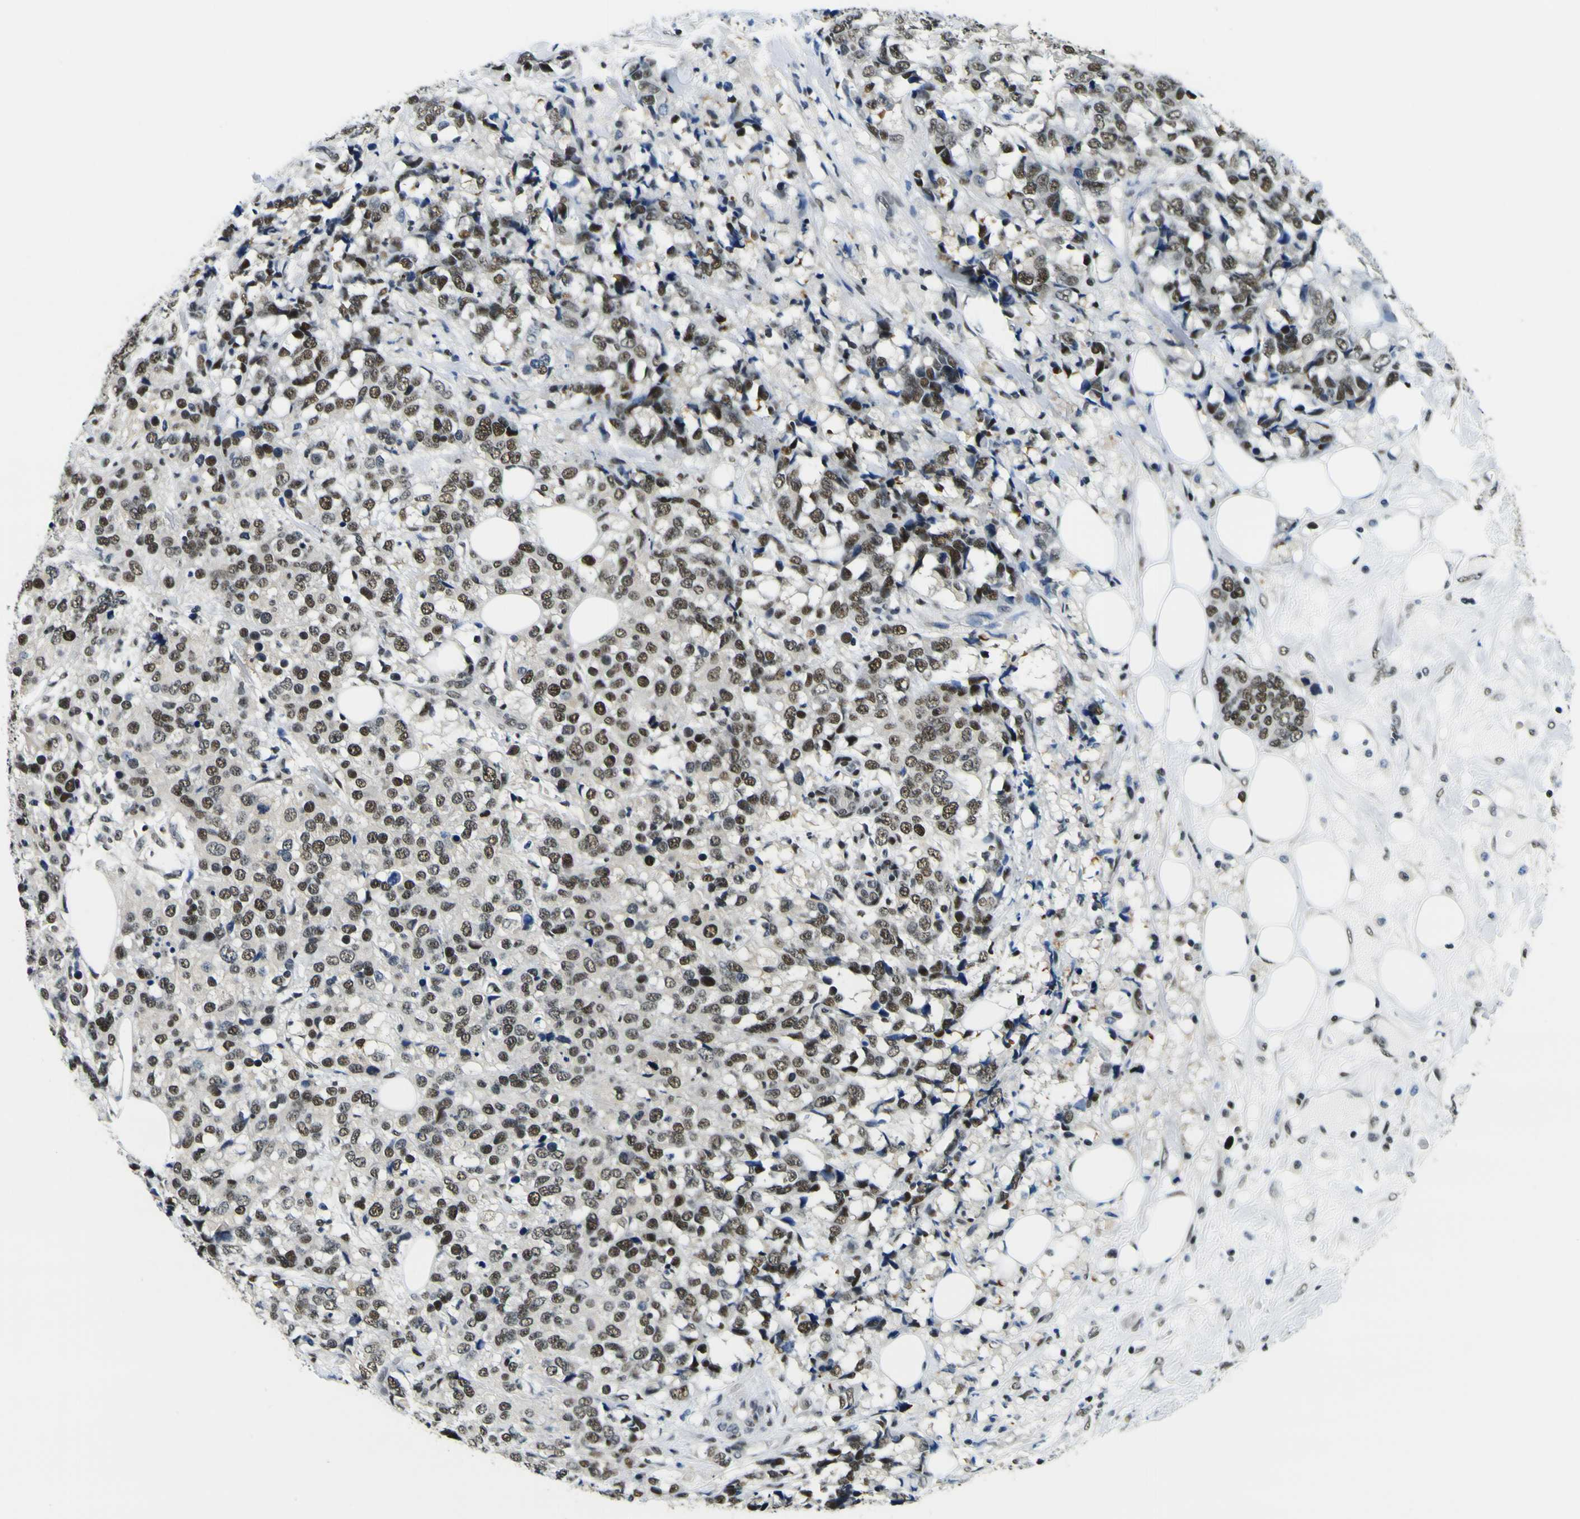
{"staining": {"intensity": "strong", "quantity": ">75%", "location": "nuclear"}, "tissue": "breast cancer", "cell_type": "Tumor cells", "image_type": "cancer", "snomed": [{"axis": "morphology", "description": "Lobular carcinoma"}, {"axis": "topography", "description": "Breast"}], "caption": "Brown immunohistochemical staining in human breast lobular carcinoma reveals strong nuclear staining in approximately >75% of tumor cells.", "gene": "SP1", "patient": {"sex": "female", "age": 59}}